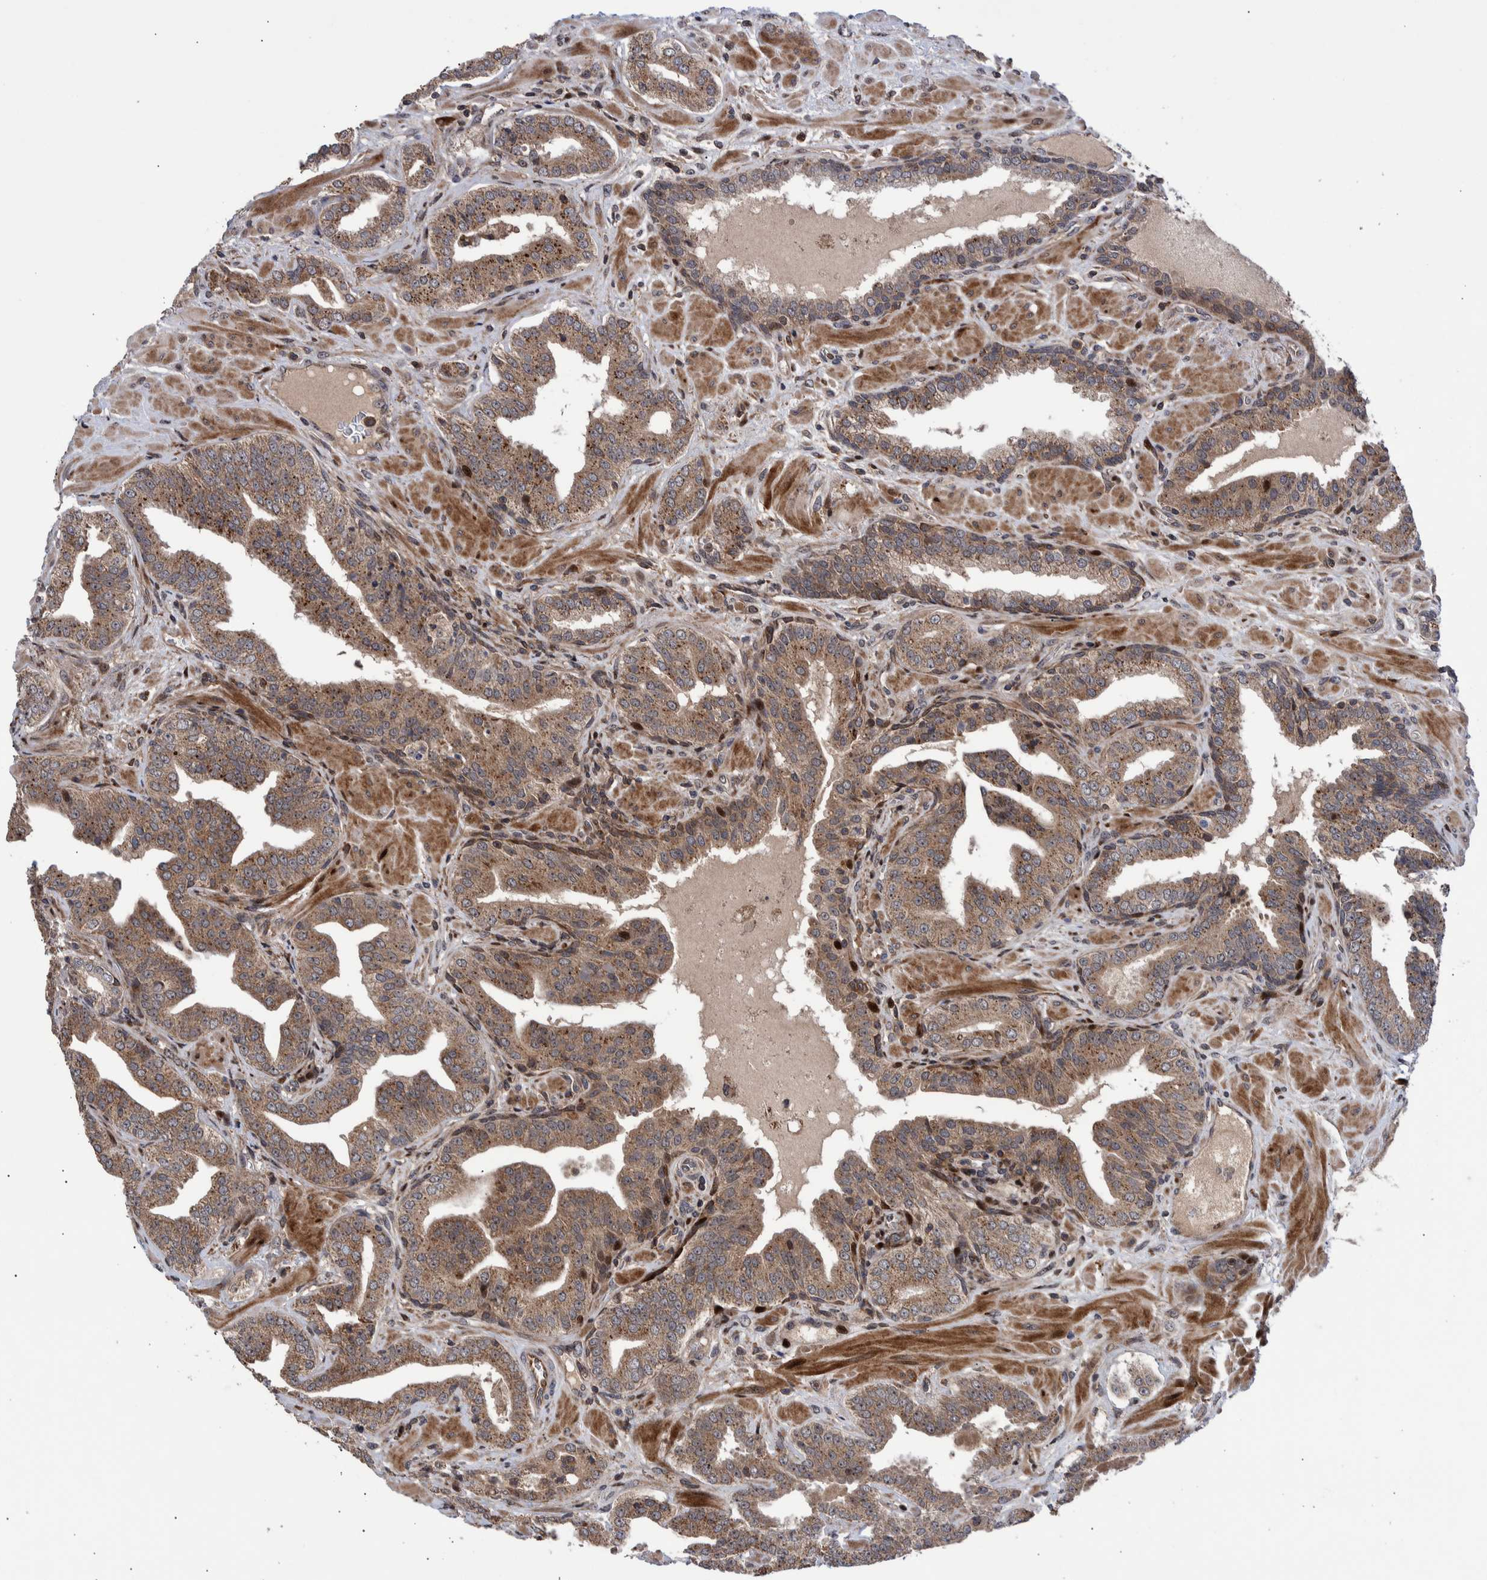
{"staining": {"intensity": "moderate", "quantity": ">75%", "location": "cytoplasmic/membranous"}, "tissue": "prostate cancer", "cell_type": "Tumor cells", "image_type": "cancer", "snomed": [{"axis": "morphology", "description": "Adenocarcinoma, Low grade"}, {"axis": "topography", "description": "Prostate"}], "caption": "Immunohistochemistry image of neoplastic tissue: human prostate cancer stained using immunohistochemistry (IHC) shows medium levels of moderate protein expression localized specifically in the cytoplasmic/membranous of tumor cells, appearing as a cytoplasmic/membranous brown color.", "gene": "SHISA6", "patient": {"sex": "male", "age": 62}}